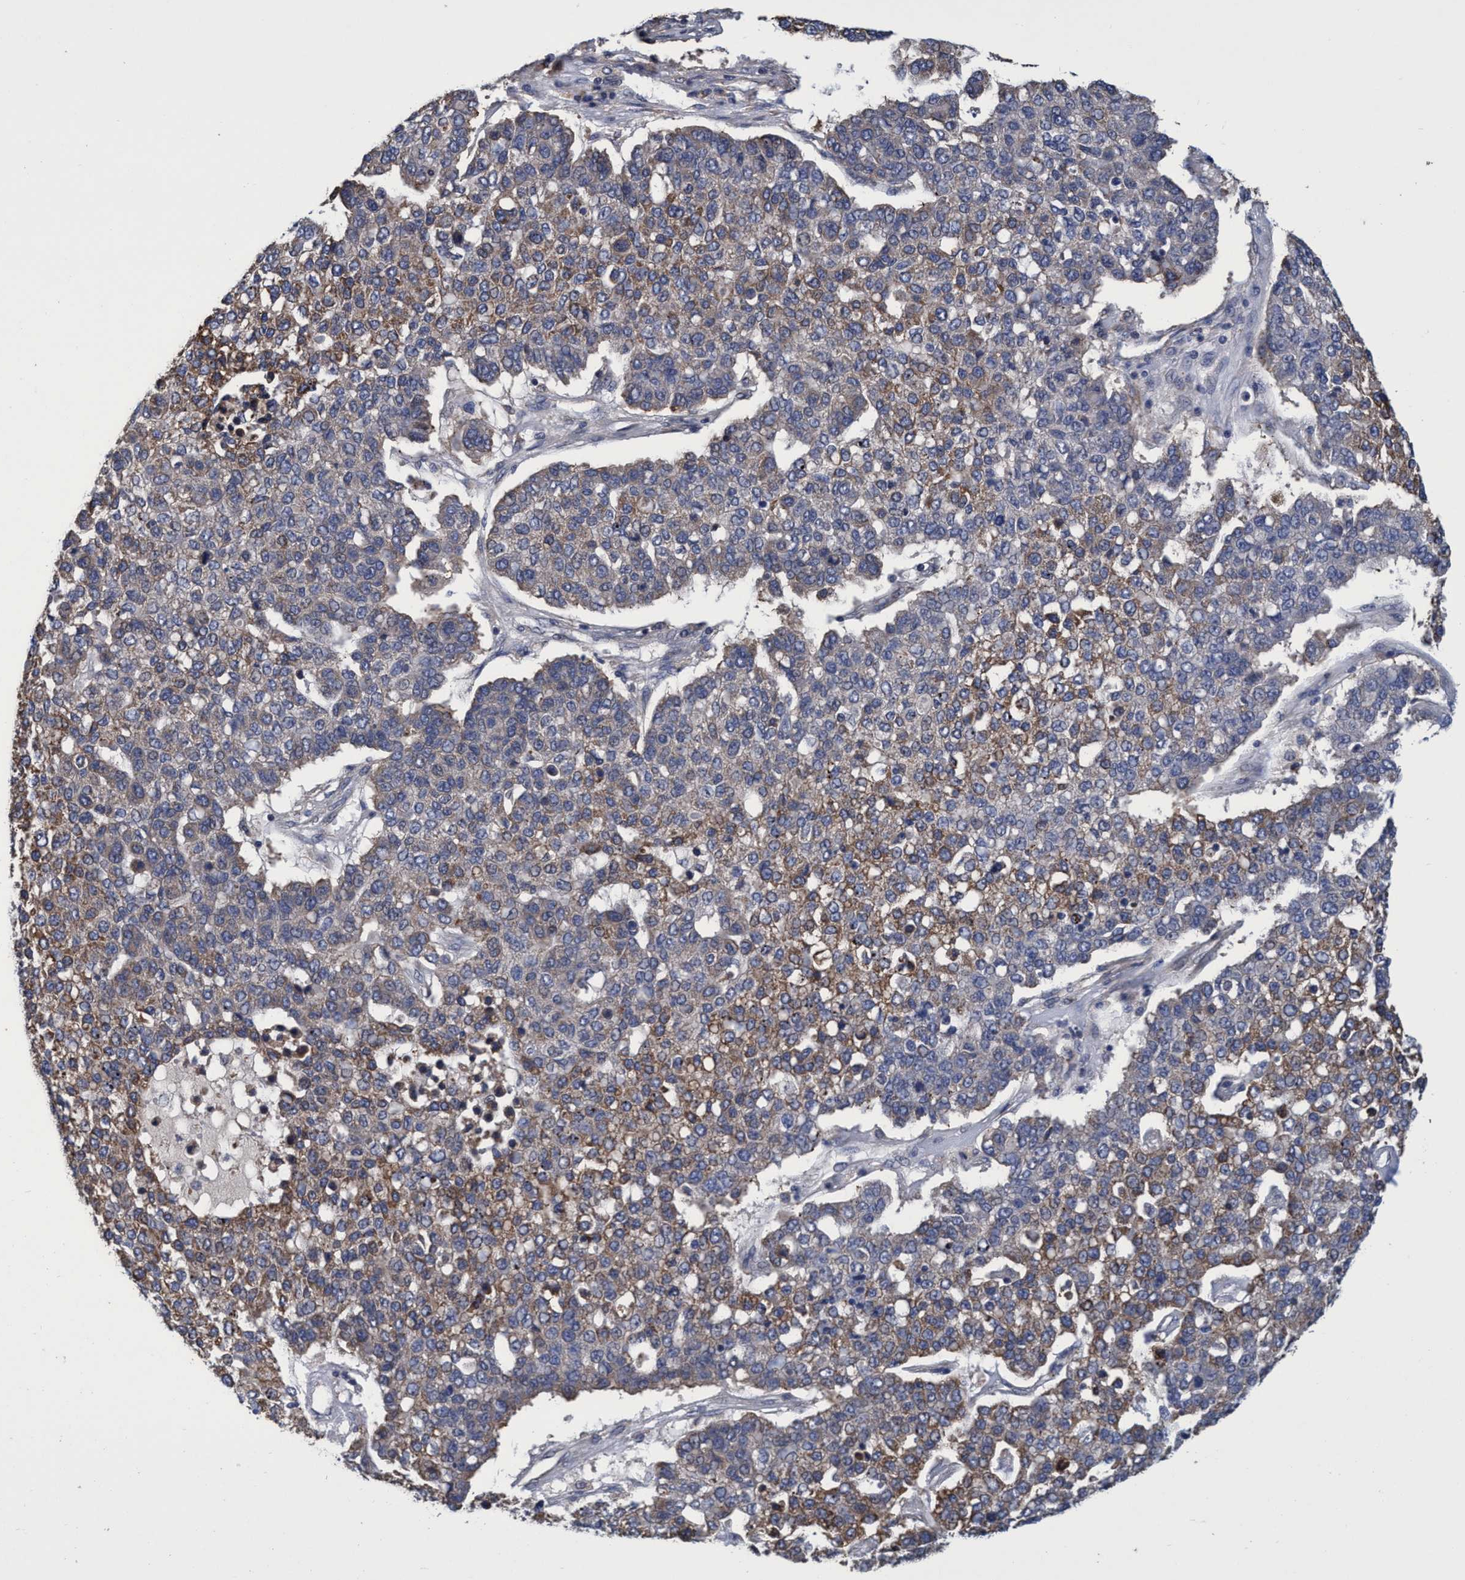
{"staining": {"intensity": "weak", "quantity": "25%-75%", "location": "cytoplasmic/membranous"}, "tissue": "pancreatic cancer", "cell_type": "Tumor cells", "image_type": "cancer", "snomed": [{"axis": "morphology", "description": "Adenocarcinoma, NOS"}, {"axis": "topography", "description": "Pancreas"}], "caption": "Immunohistochemistry (IHC) (DAB (3,3'-diaminobenzidine)) staining of pancreatic cancer demonstrates weak cytoplasmic/membranous protein expression in about 25%-75% of tumor cells. (DAB (3,3'-diaminobenzidine) IHC, brown staining for protein, blue staining for nuclei).", "gene": "CALCOCO2", "patient": {"sex": "female", "age": 61}}